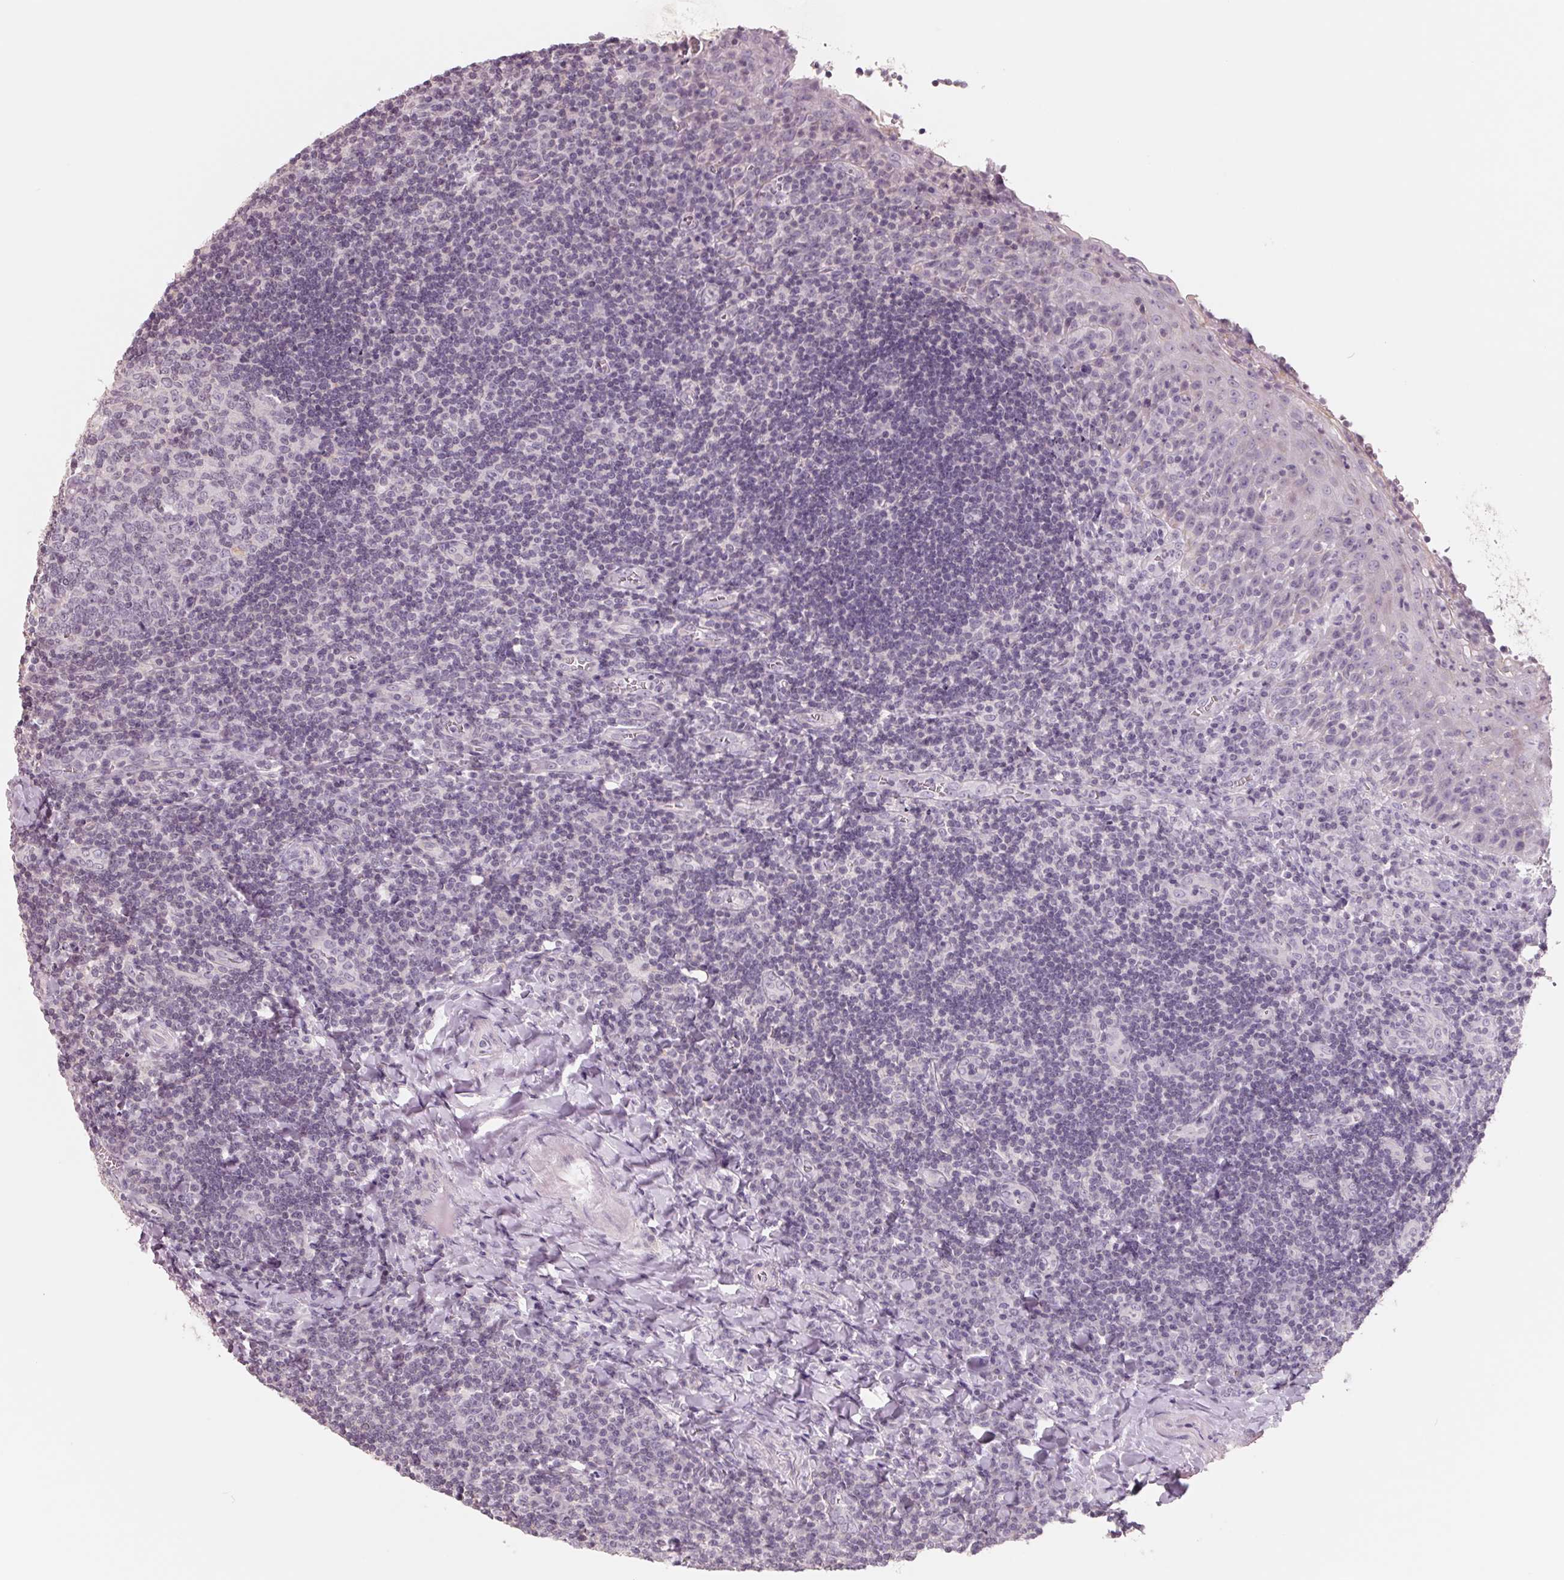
{"staining": {"intensity": "negative", "quantity": "none", "location": "none"}, "tissue": "tonsil", "cell_type": "Germinal center cells", "image_type": "normal", "snomed": [{"axis": "morphology", "description": "Normal tissue, NOS"}, {"axis": "morphology", "description": "Inflammation, NOS"}, {"axis": "topography", "description": "Tonsil"}], "caption": "Tonsil stained for a protein using immunohistochemistry reveals no staining germinal center cells.", "gene": "FTCD", "patient": {"sex": "female", "age": 31}}